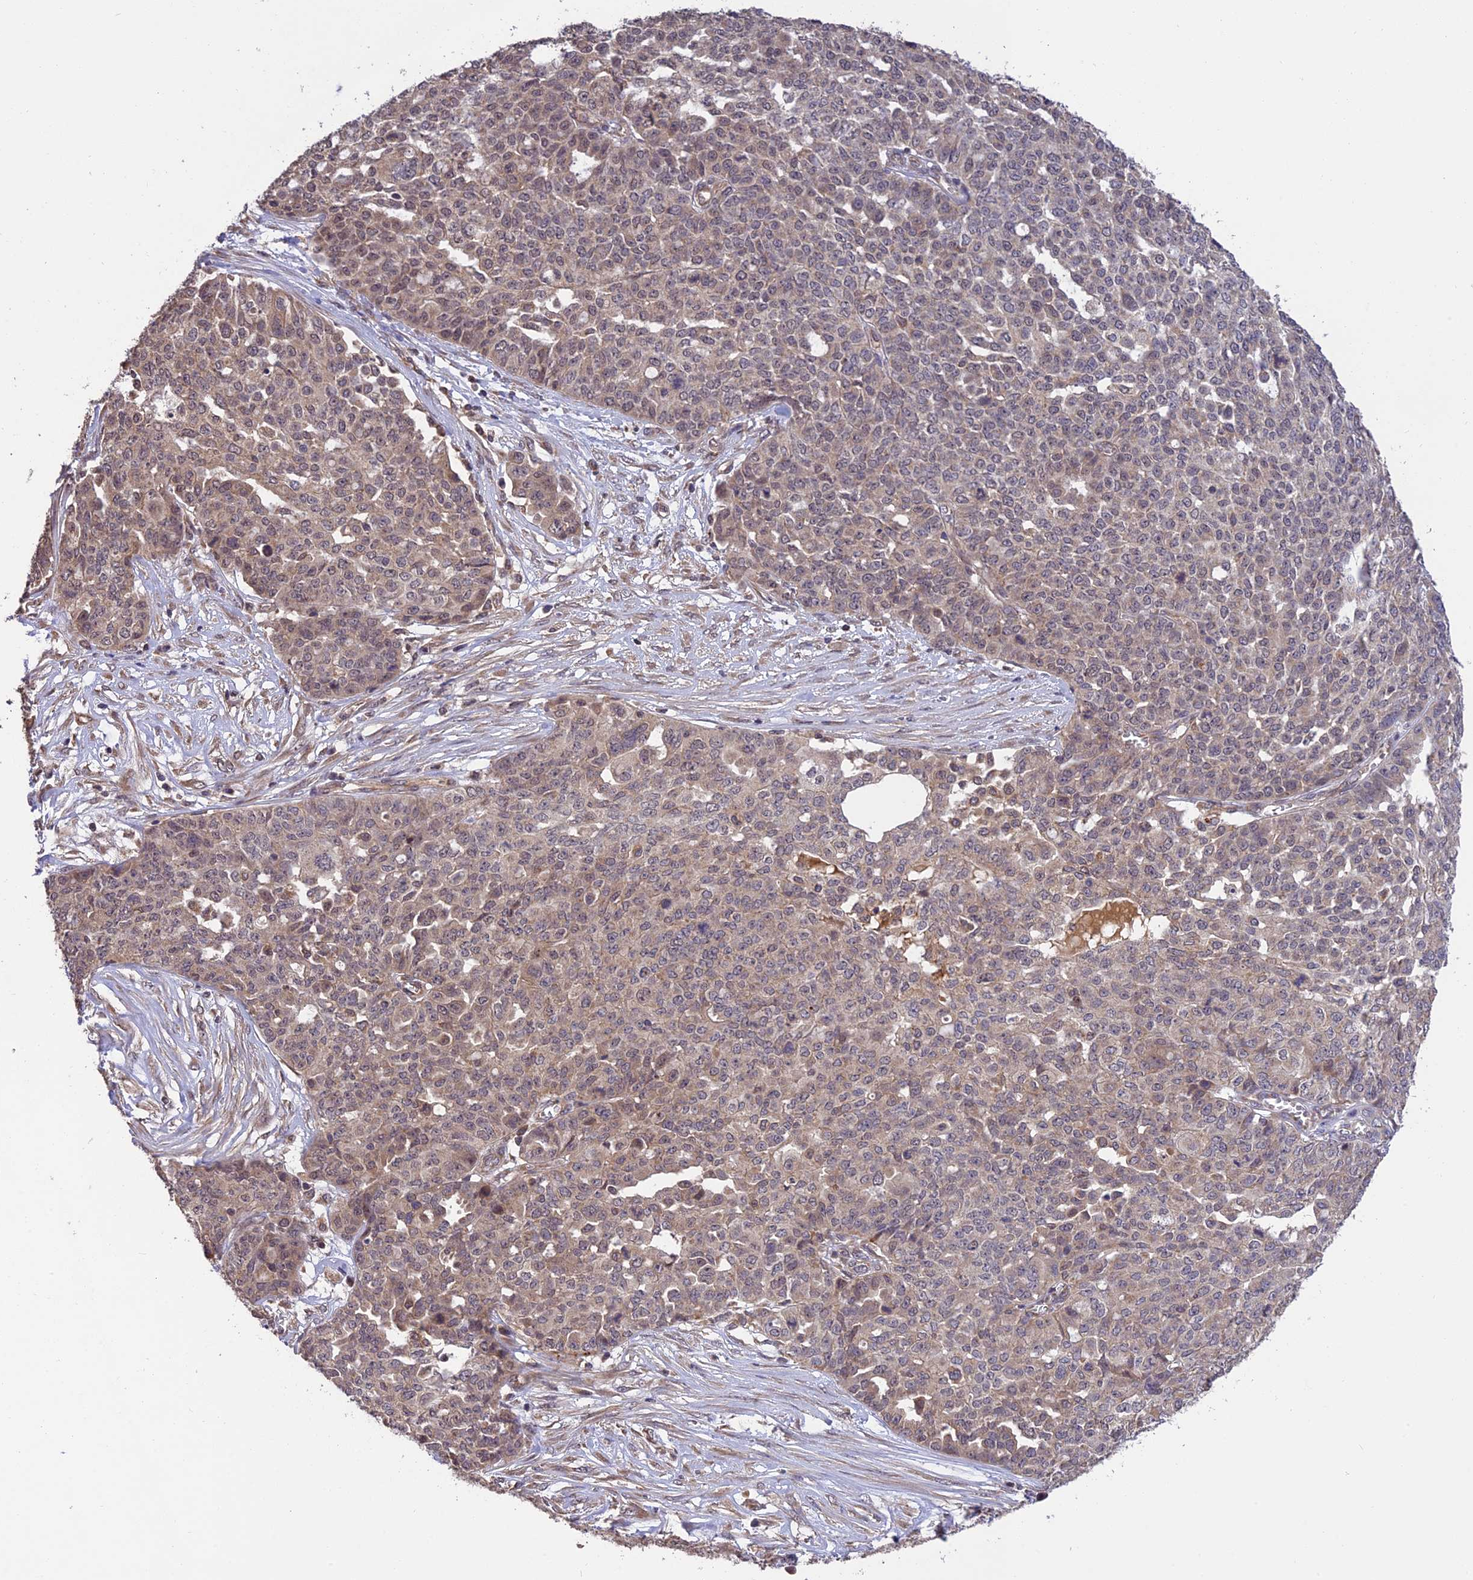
{"staining": {"intensity": "weak", "quantity": "25%-75%", "location": "cytoplasmic/membranous"}, "tissue": "ovarian cancer", "cell_type": "Tumor cells", "image_type": "cancer", "snomed": [{"axis": "morphology", "description": "Cystadenocarcinoma, serous, NOS"}, {"axis": "topography", "description": "Soft tissue"}, {"axis": "topography", "description": "Ovary"}], "caption": "Ovarian cancer was stained to show a protein in brown. There is low levels of weak cytoplasmic/membranous staining in about 25%-75% of tumor cells.", "gene": "MNS1", "patient": {"sex": "female", "age": 57}}